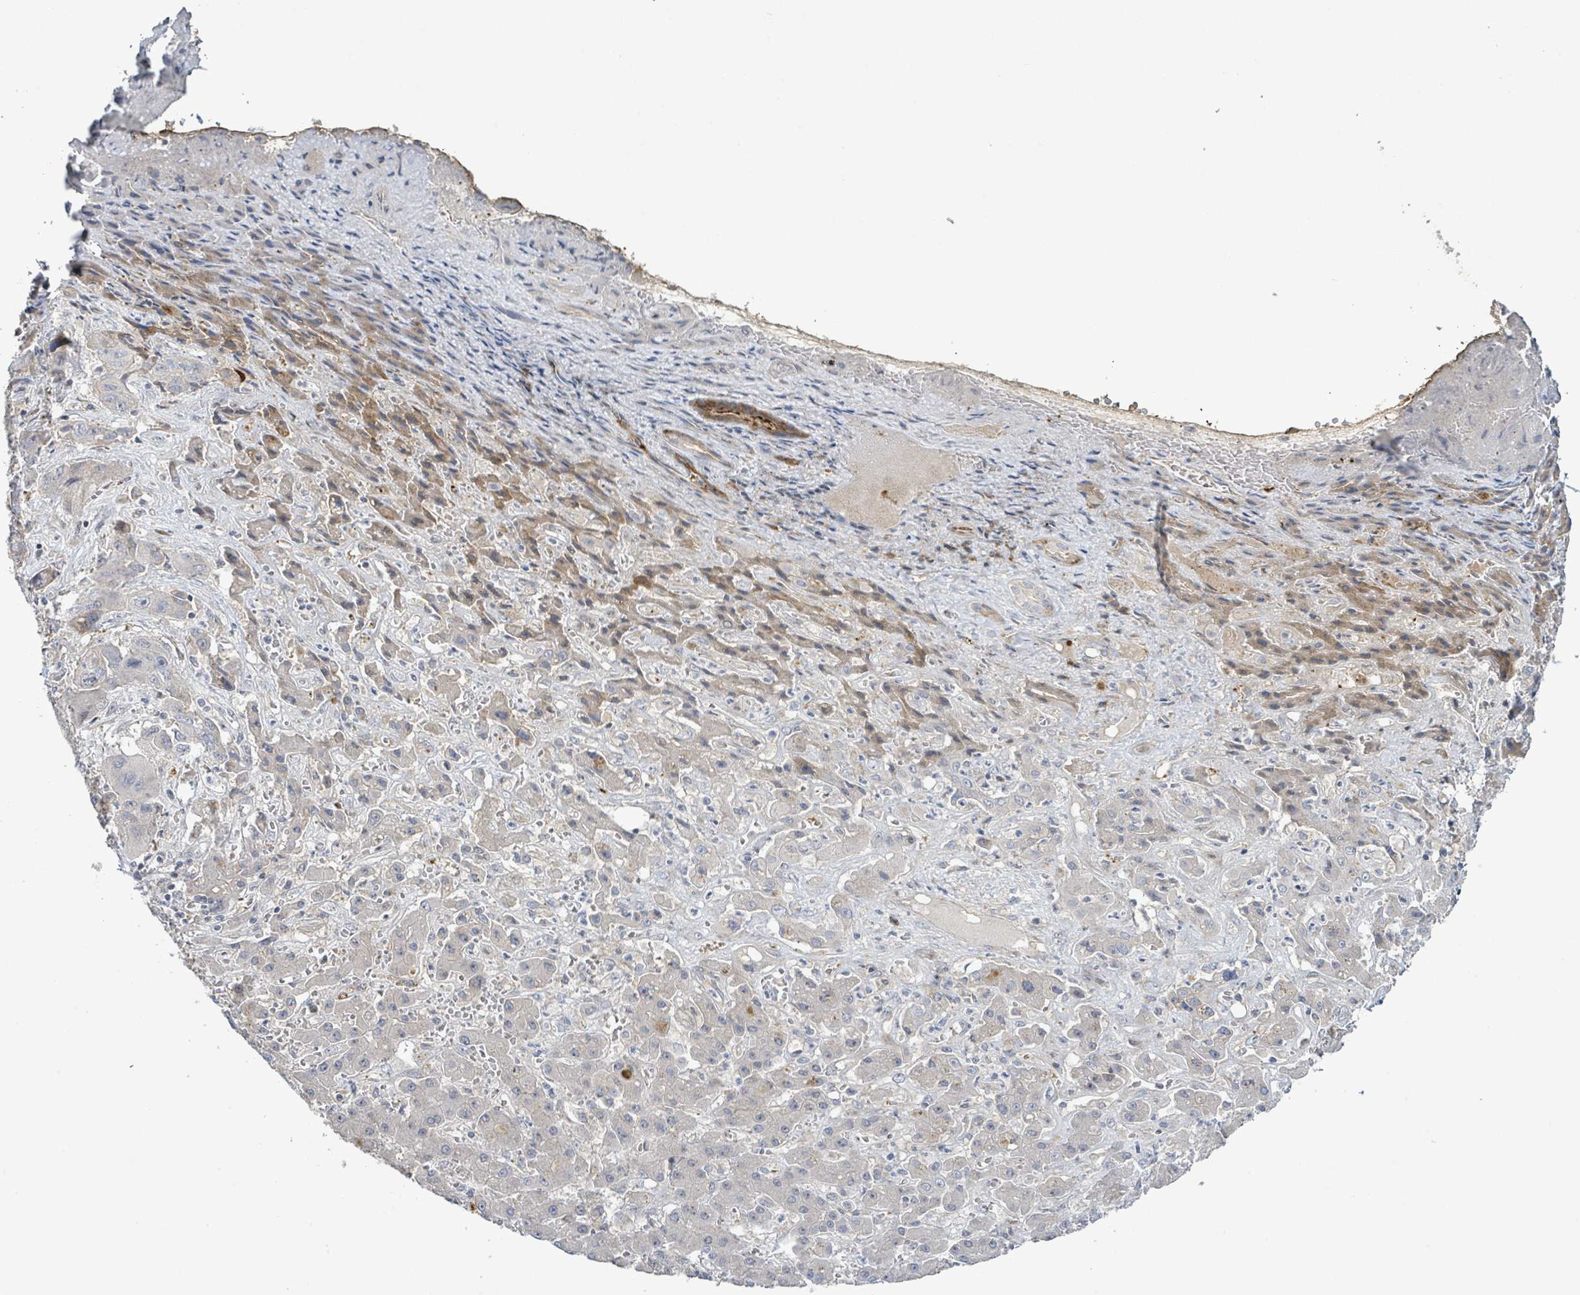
{"staining": {"intensity": "negative", "quantity": "none", "location": "none"}, "tissue": "liver cancer", "cell_type": "Tumor cells", "image_type": "cancer", "snomed": [{"axis": "morphology", "description": "Cholangiocarcinoma"}, {"axis": "topography", "description": "Liver"}], "caption": "This histopathology image is of liver cancer (cholangiocarcinoma) stained with IHC to label a protein in brown with the nuclei are counter-stained blue. There is no expression in tumor cells.", "gene": "LILRA4", "patient": {"sex": "male", "age": 67}}